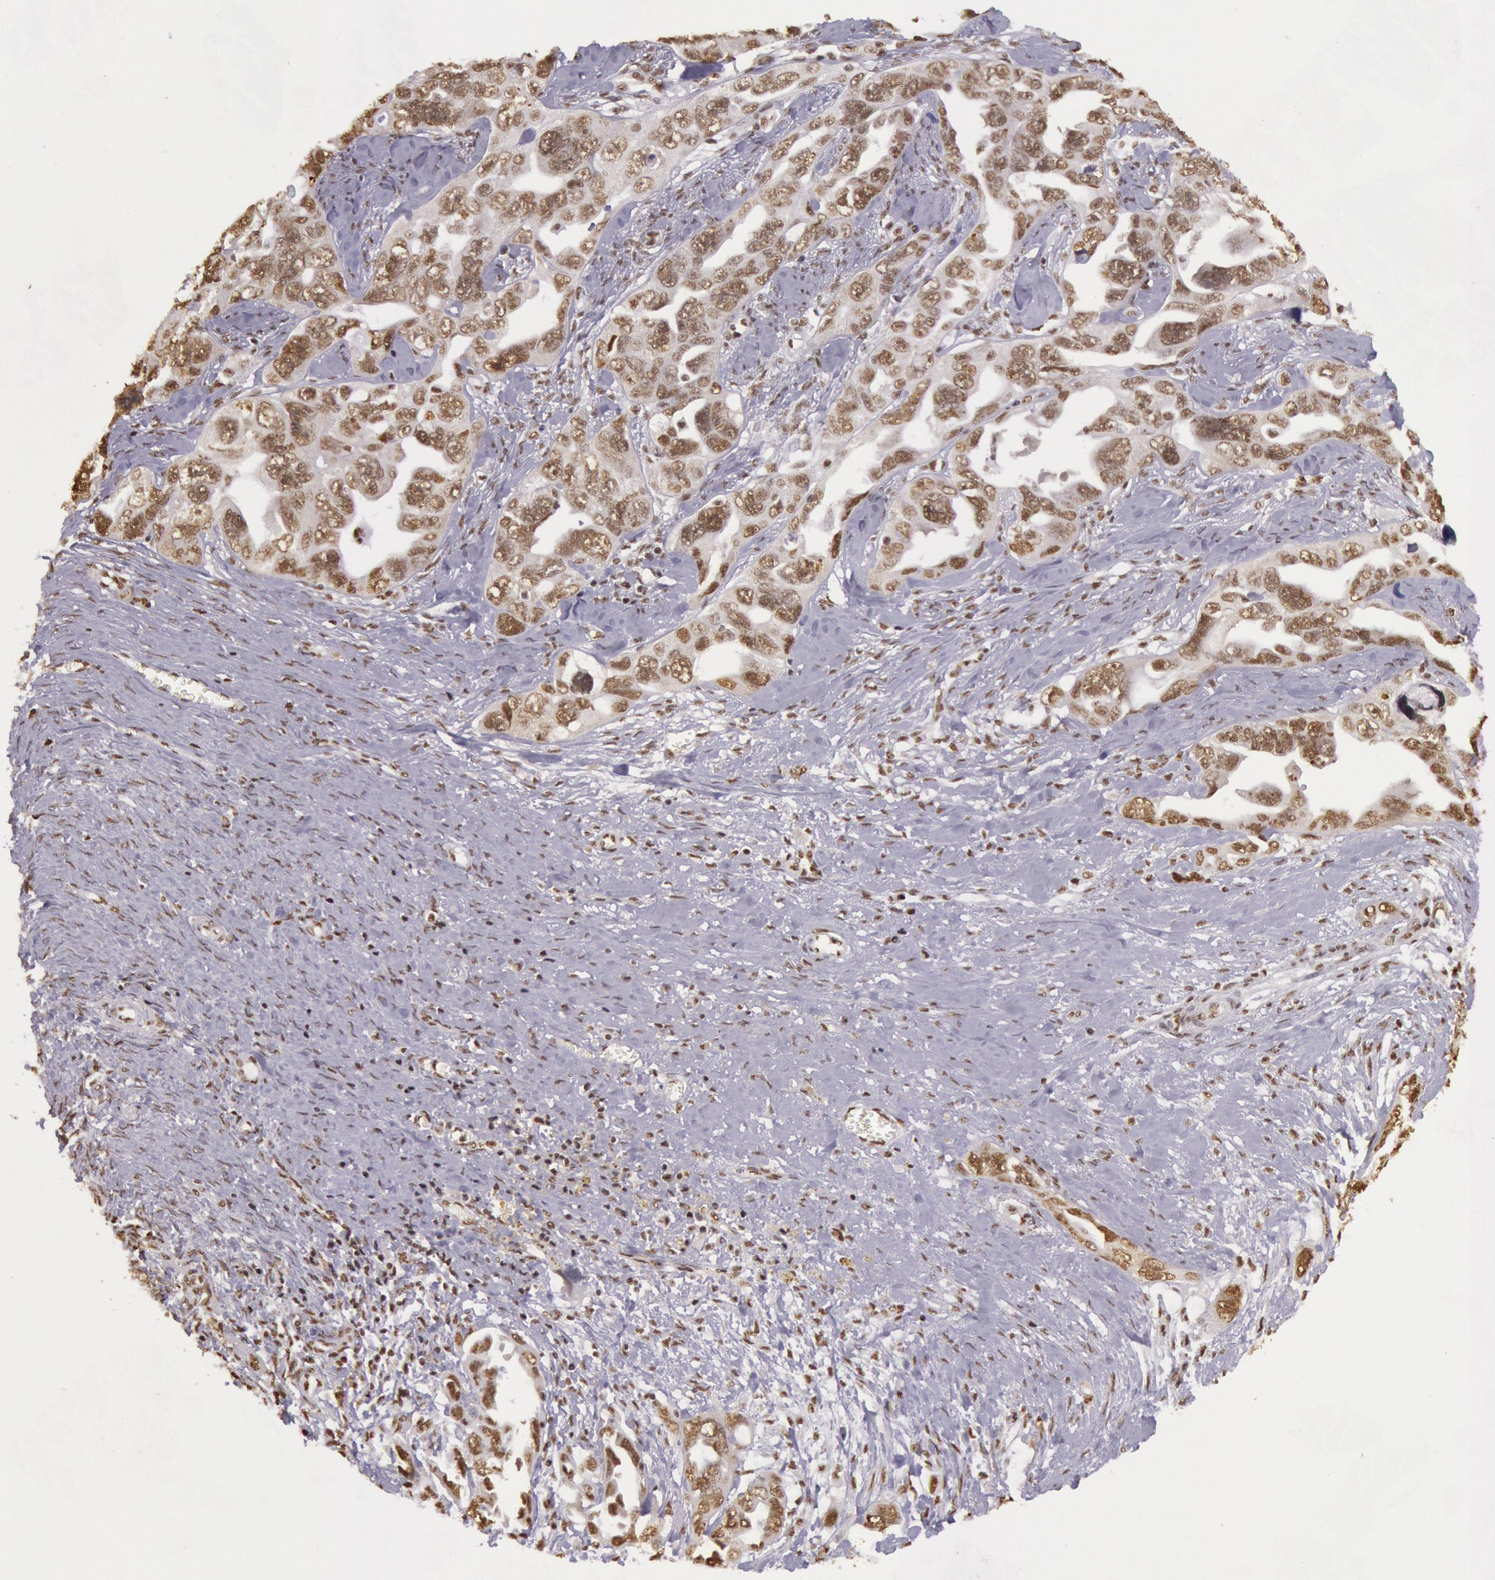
{"staining": {"intensity": "moderate", "quantity": ">75%", "location": "nuclear"}, "tissue": "ovarian cancer", "cell_type": "Tumor cells", "image_type": "cancer", "snomed": [{"axis": "morphology", "description": "Cystadenocarcinoma, serous, NOS"}, {"axis": "topography", "description": "Ovary"}], "caption": "An immunohistochemistry micrograph of neoplastic tissue is shown. Protein staining in brown shows moderate nuclear positivity in ovarian cancer within tumor cells. The staining was performed using DAB, with brown indicating positive protein expression. Nuclei are stained blue with hematoxylin.", "gene": "HNRNPH2", "patient": {"sex": "female", "age": 63}}